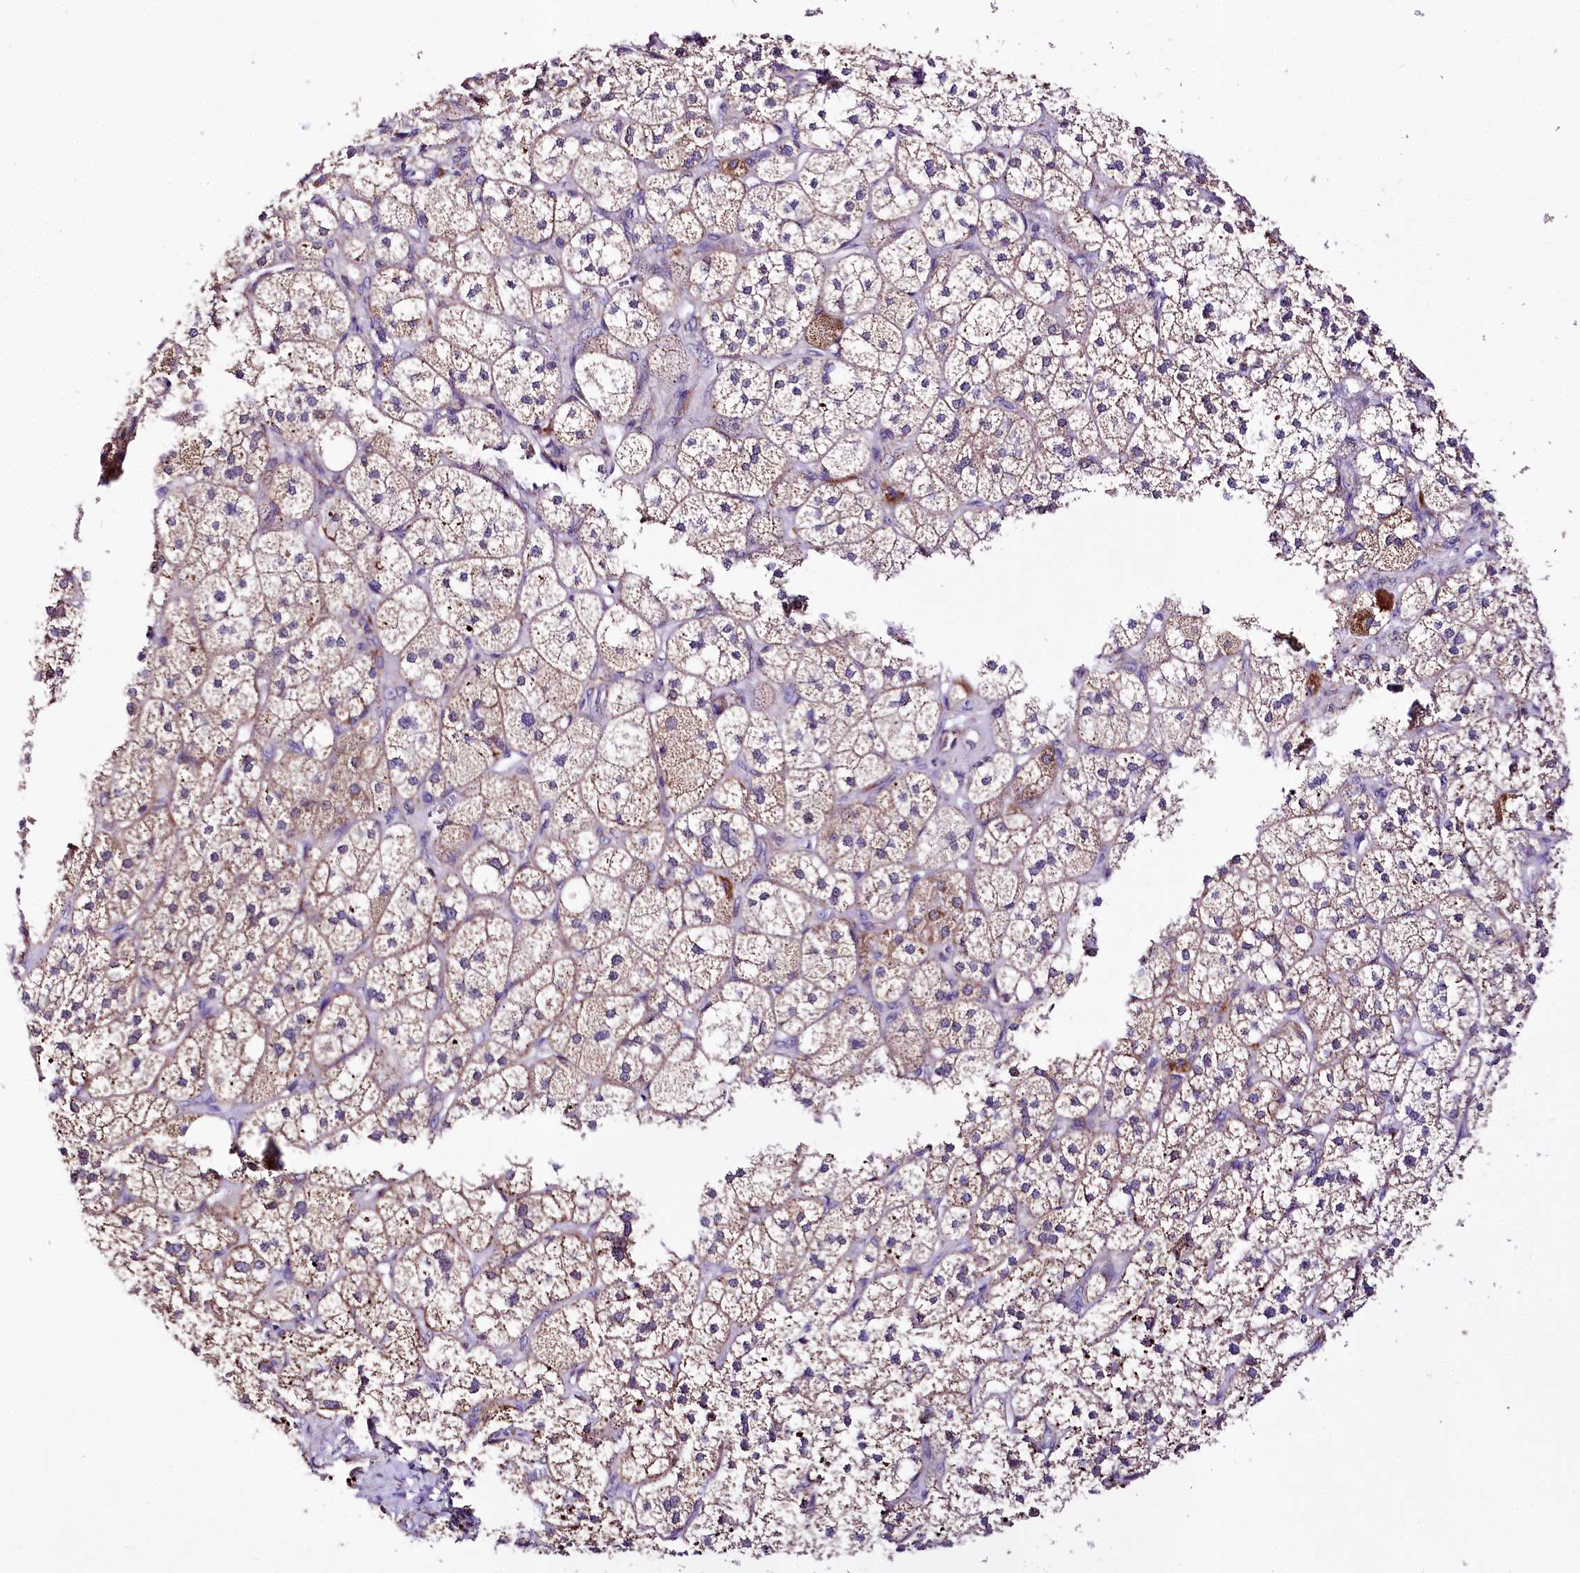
{"staining": {"intensity": "strong", "quantity": "25%-75%", "location": "cytoplasmic/membranous"}, "tissue": "adrenal gland", "cell_type": "Glandular cells", "image_type": "normal", "snomed": [{"axis": "morphology", "description": "Normal tissue, NOS"}, {"axis": "topography", "description": "Adrenal gland"}], "caption": "Approximately 25%-75% of glandular cells in benign adrenal gland display strong cytoplasmic/membranous protein expression as visualized by brown immunohistochemical staining.", "gene": "ATE1", "patient": {"sex": "male", "age": 61}}